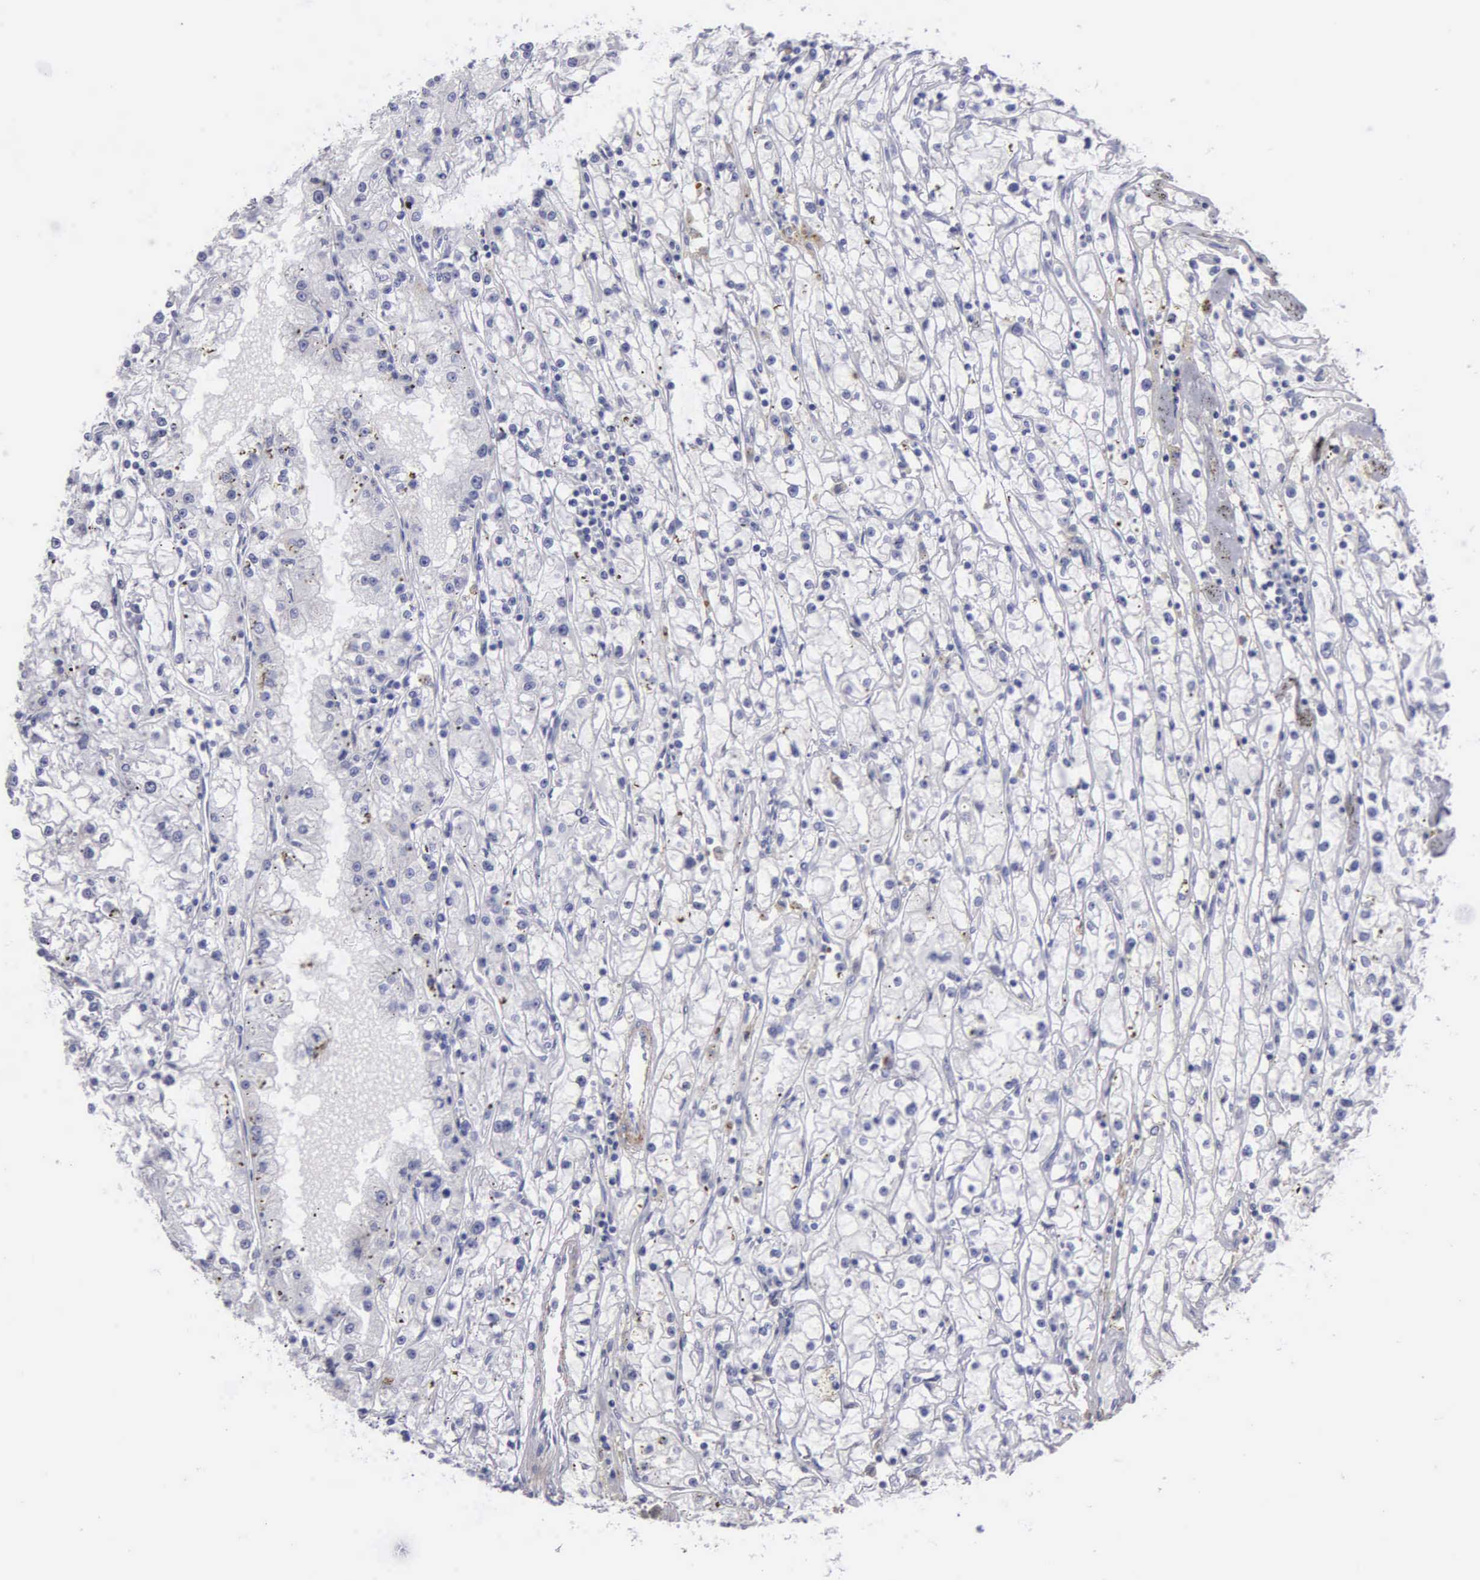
{"staining": {"intensity": "negative", "quantity": "none", "location": "none"}, "tissue": "renal cancer", "cell_type": "Tumor cells", "image_type": "cancer", "snomed": [{"axis": "morphology", "description": "Adenocarcinoma, NOS"}, {"axis": "topography", "description": "Kidney"}], "caption": "High power microscopy image of an immunohistochemistry (IHC) micrograph of adenocarcinoma (renal), revealing no significant staining in tumor cells. (Brightfield microscopy of DAB immunohistochemistry (IHC) at high magnification).", "gene": "FBLN5", "patient": {"sex": "male", "age": 56}}